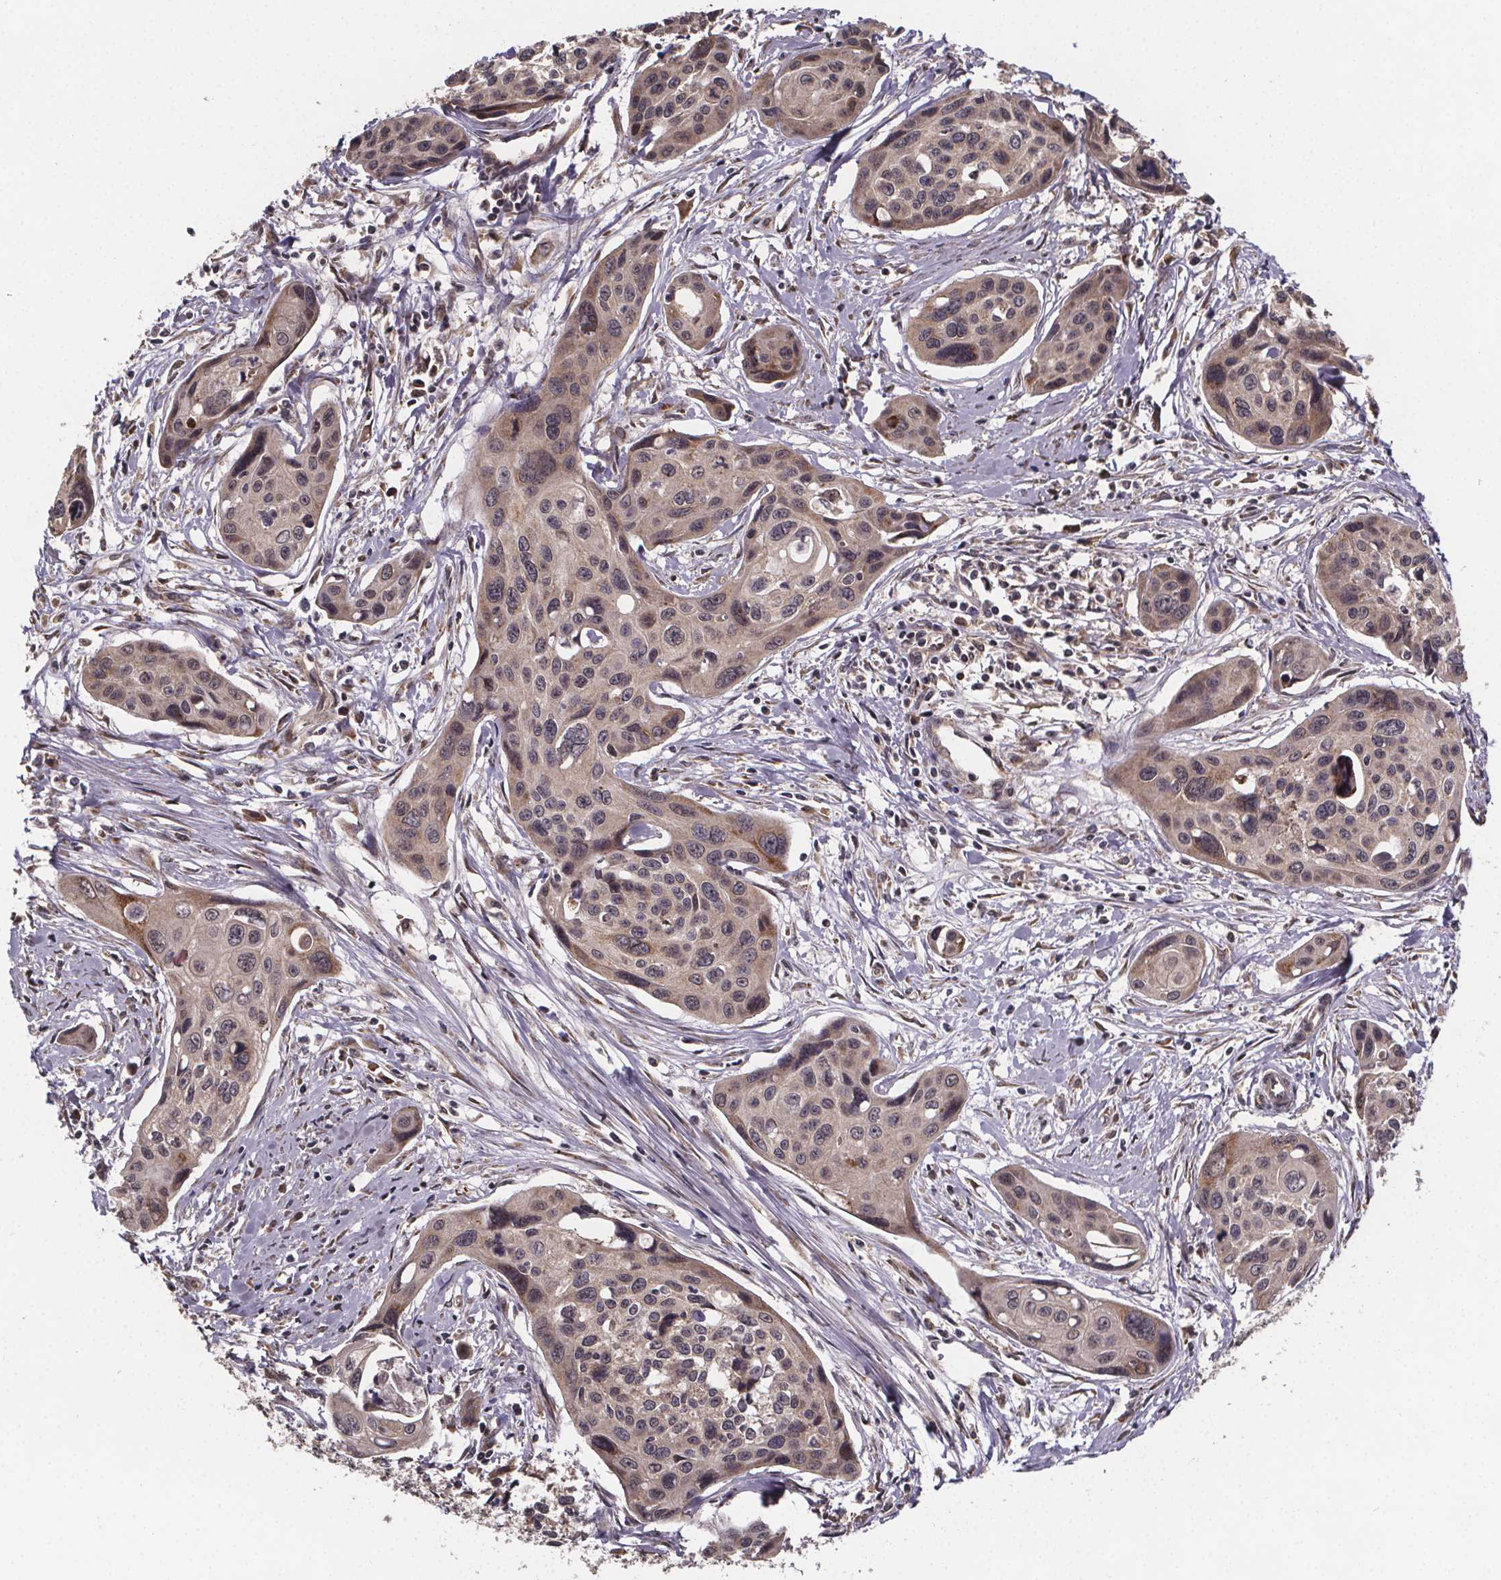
{"staining": {"intensity": "weak", "quantity": ">75%", "location": "cytoplasmic/membranous"}, "tissue": "cervical cancer", "cell_type": "Tumor cells", "image_type": "cancer", "snomed": [{"axis": "morphology", "description": "Squamous cell carcinoma, NOS"}, {"axis": "topography", "description": "Cervix"}], "caption": "This histopathology image exhibits cervical cancer (squamous cell carcinoma) stained with immunohistochemistry to label a protein in brown. The cytoplasmic/membranous of tumor cells show weak positivity for the protein. Nuclei are counter-stained blue.", "gene": "SAT1", "patient": {"sex": "female", "age": 31}}